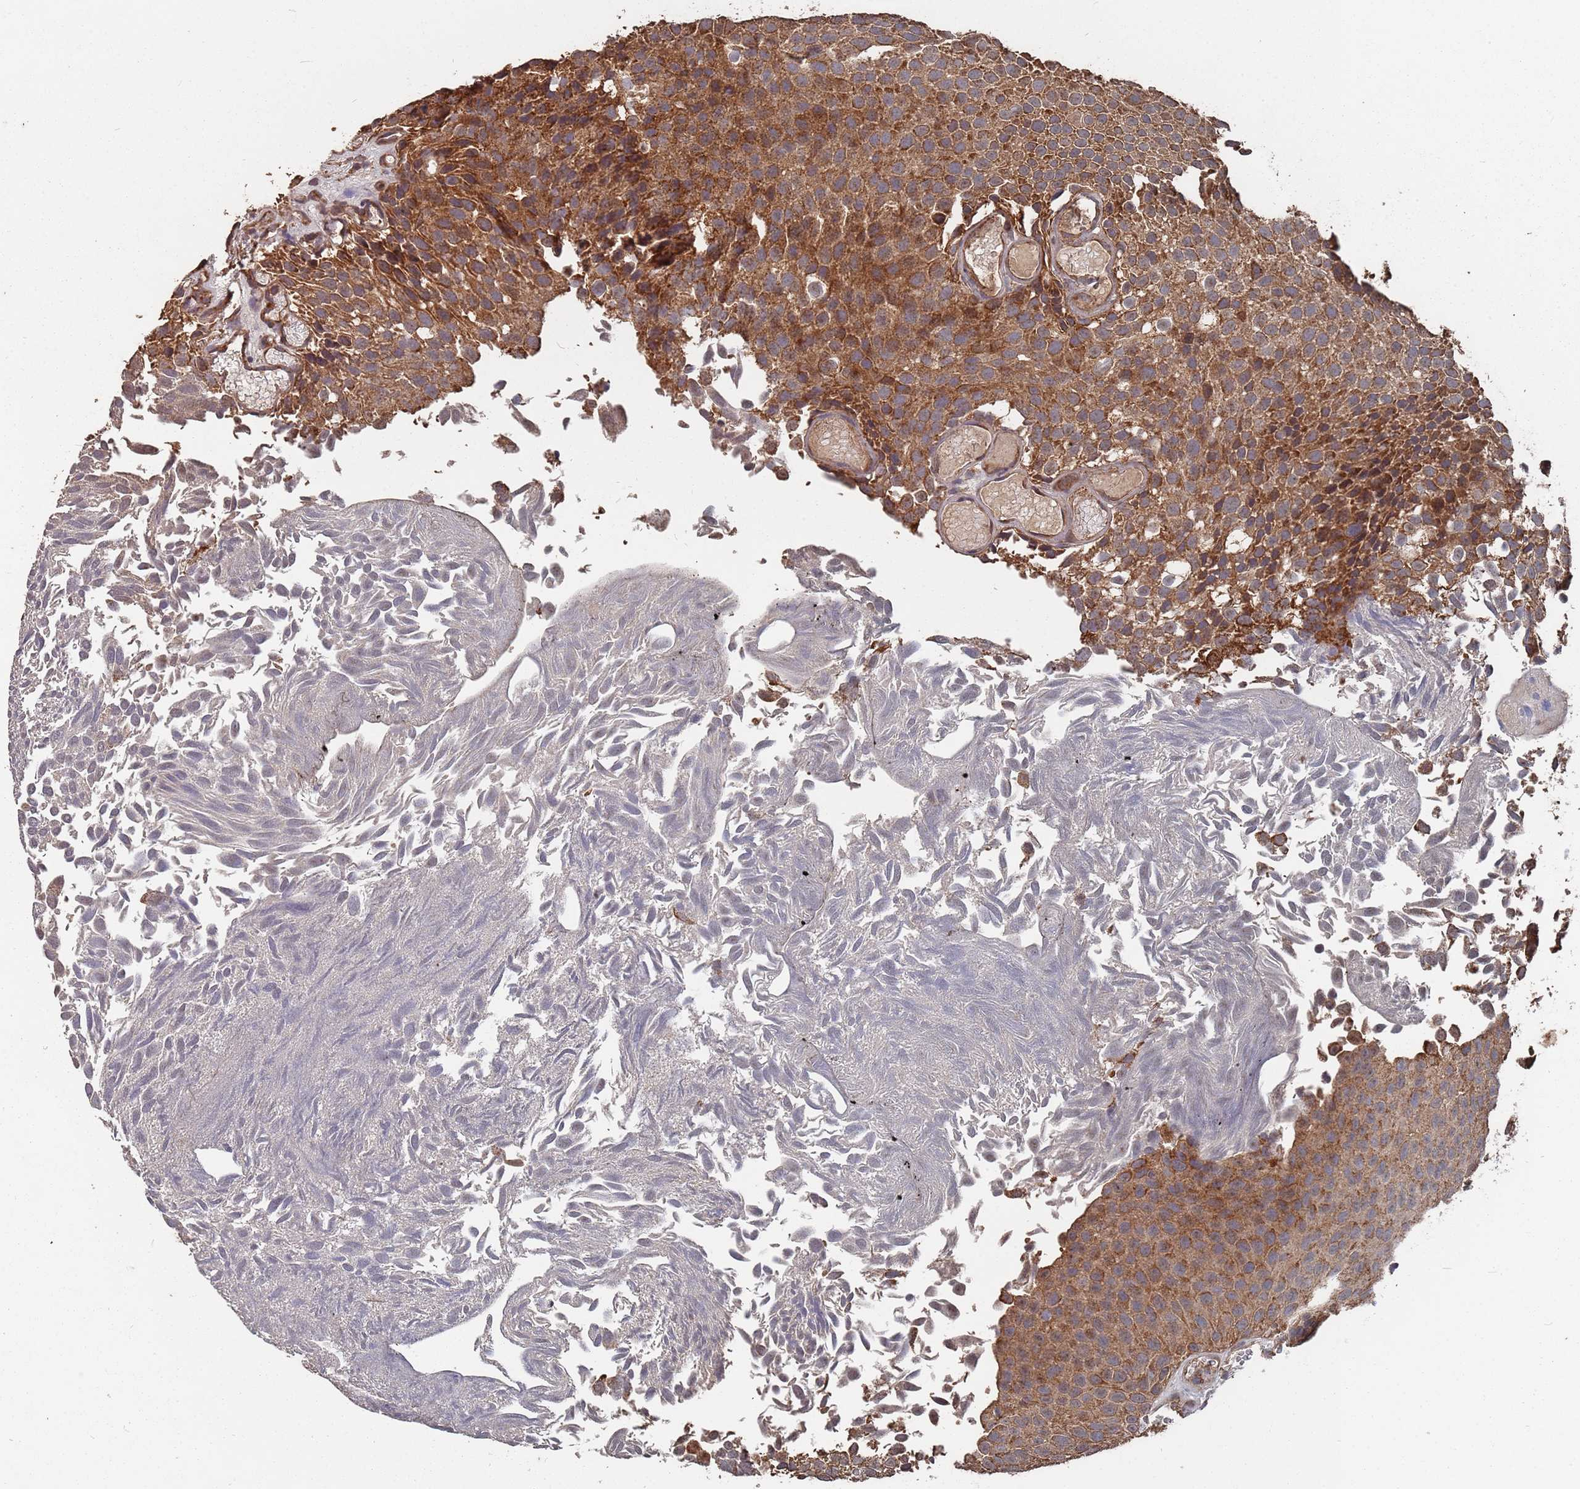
{"staining": {"intensity": "strong", "quantity": ">75%", "location": "cytoplasmic/membranous"}, "tissue": "urothelial cancer", "cell_type": "Tumor cells", "image_type": "cancer", "snomed": [{"axis": "morphology", "description": "Urothelial carcinoma, Low grade"}, {"axis": "topography", "description": "Urinary bladder"}], "caption": "The image demonstrates staining of low-grade urothelial carcinoma, revealing strong cytoplasmic/membranous protein expression (brown color) within tumor cells.", "gene": "PRORP", "patient": {"sex": "male", "age": 89}}